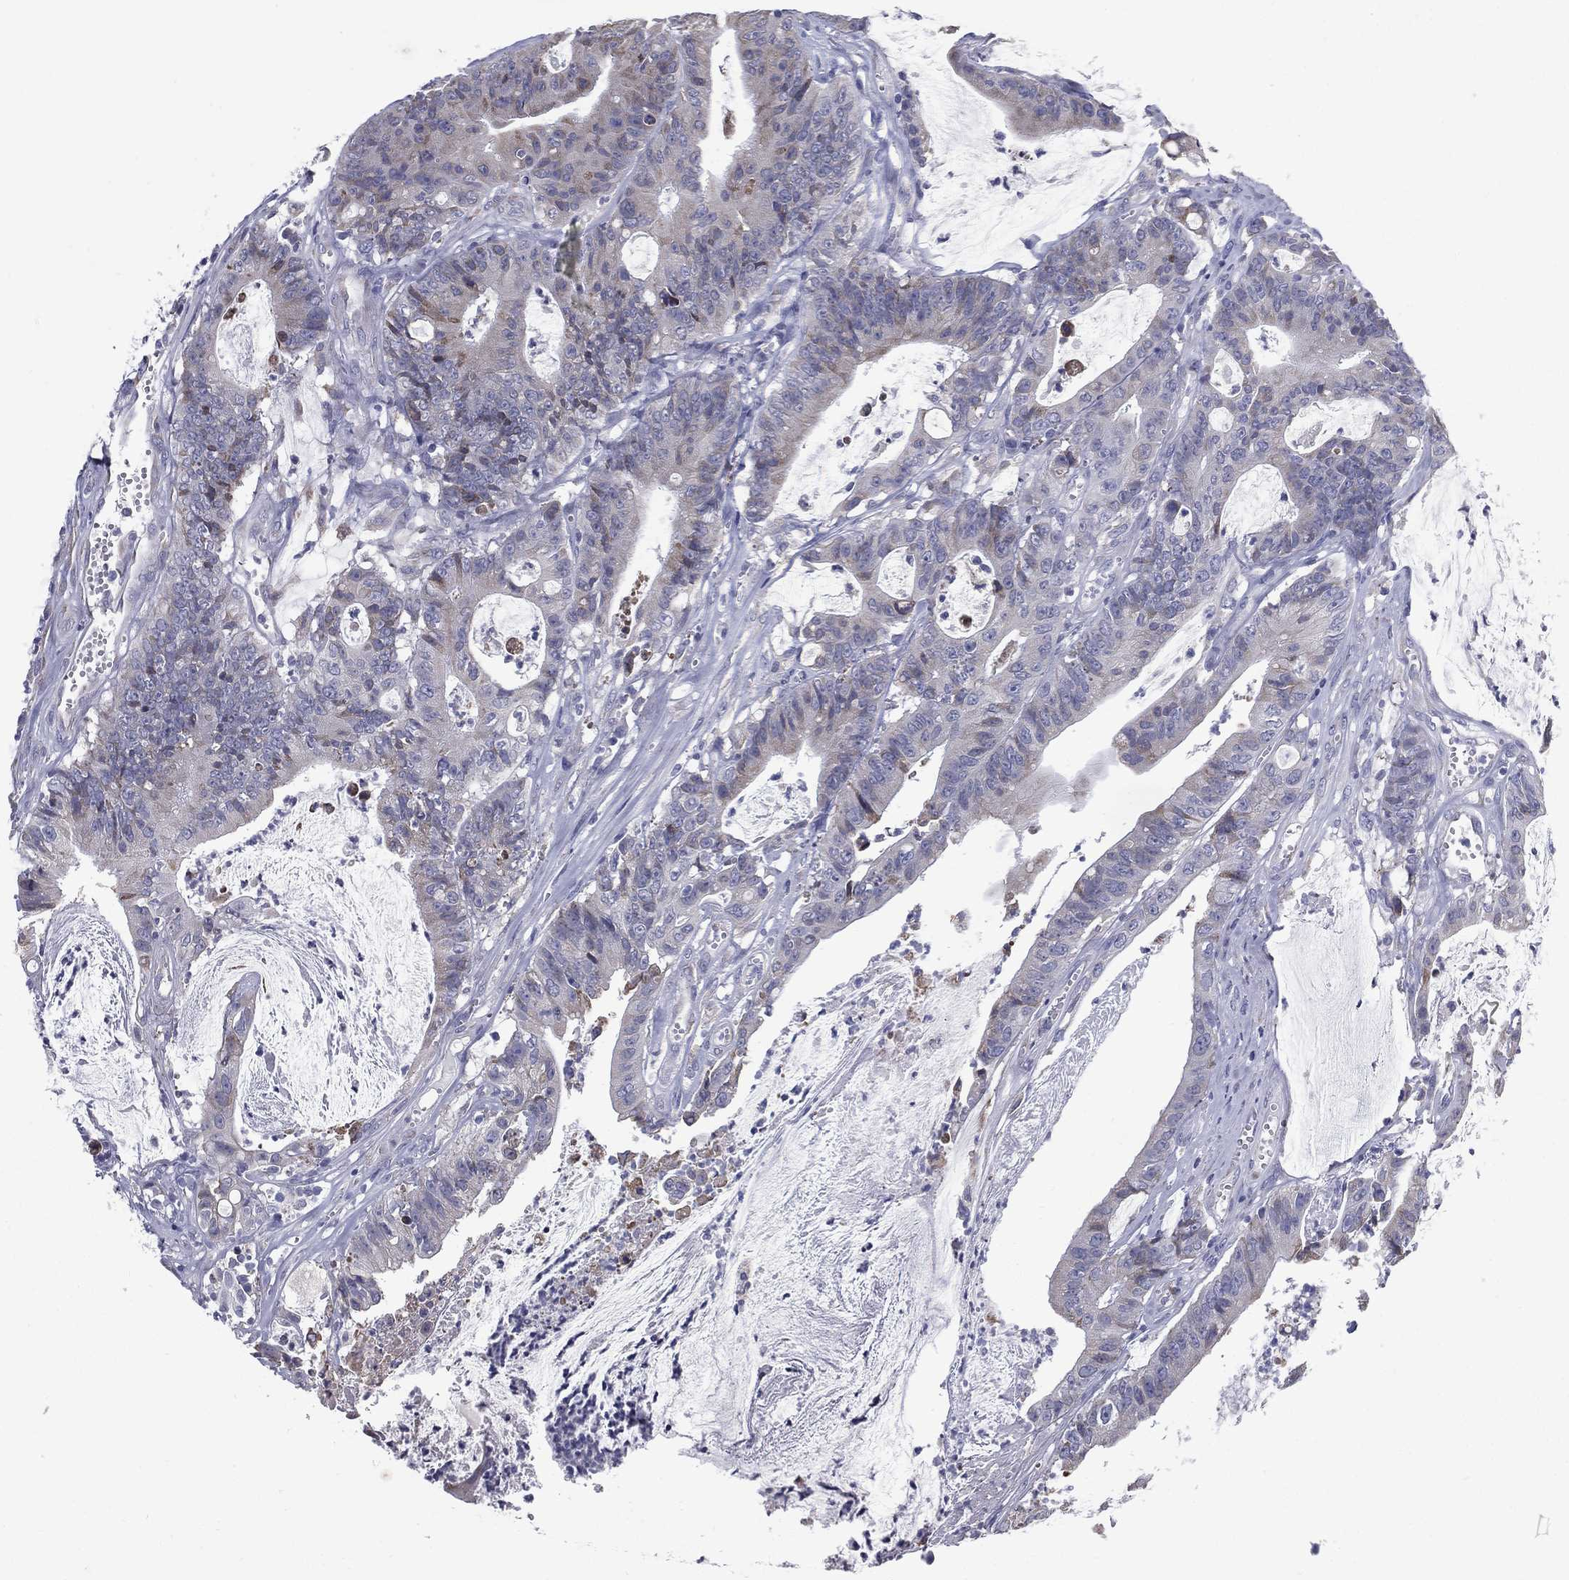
{"staining": {"intensity": "weak", "quantity": "<25%", "location": "cytoplasmic/membranous"}, "tissue": "colorectal cancer", "cell_type": "Tumor cells", "image_type": "cancer", "snomed": [{"axis": "morphology", "description": "Adenocarcinoma, NOS"}, {"axis": "topography", "description": "Colon"}], "caption": "Immunohistochemical staining of colorectal cancer reveals no significant staining in tumor cells. The staining is performed using DAB (3,3'-diaminobenzidine) brown chromogen with nuclei counter-stained in using hematoxylin.", "gene": "C19orf18", "patient": {"sex": "female", "age": 69}}